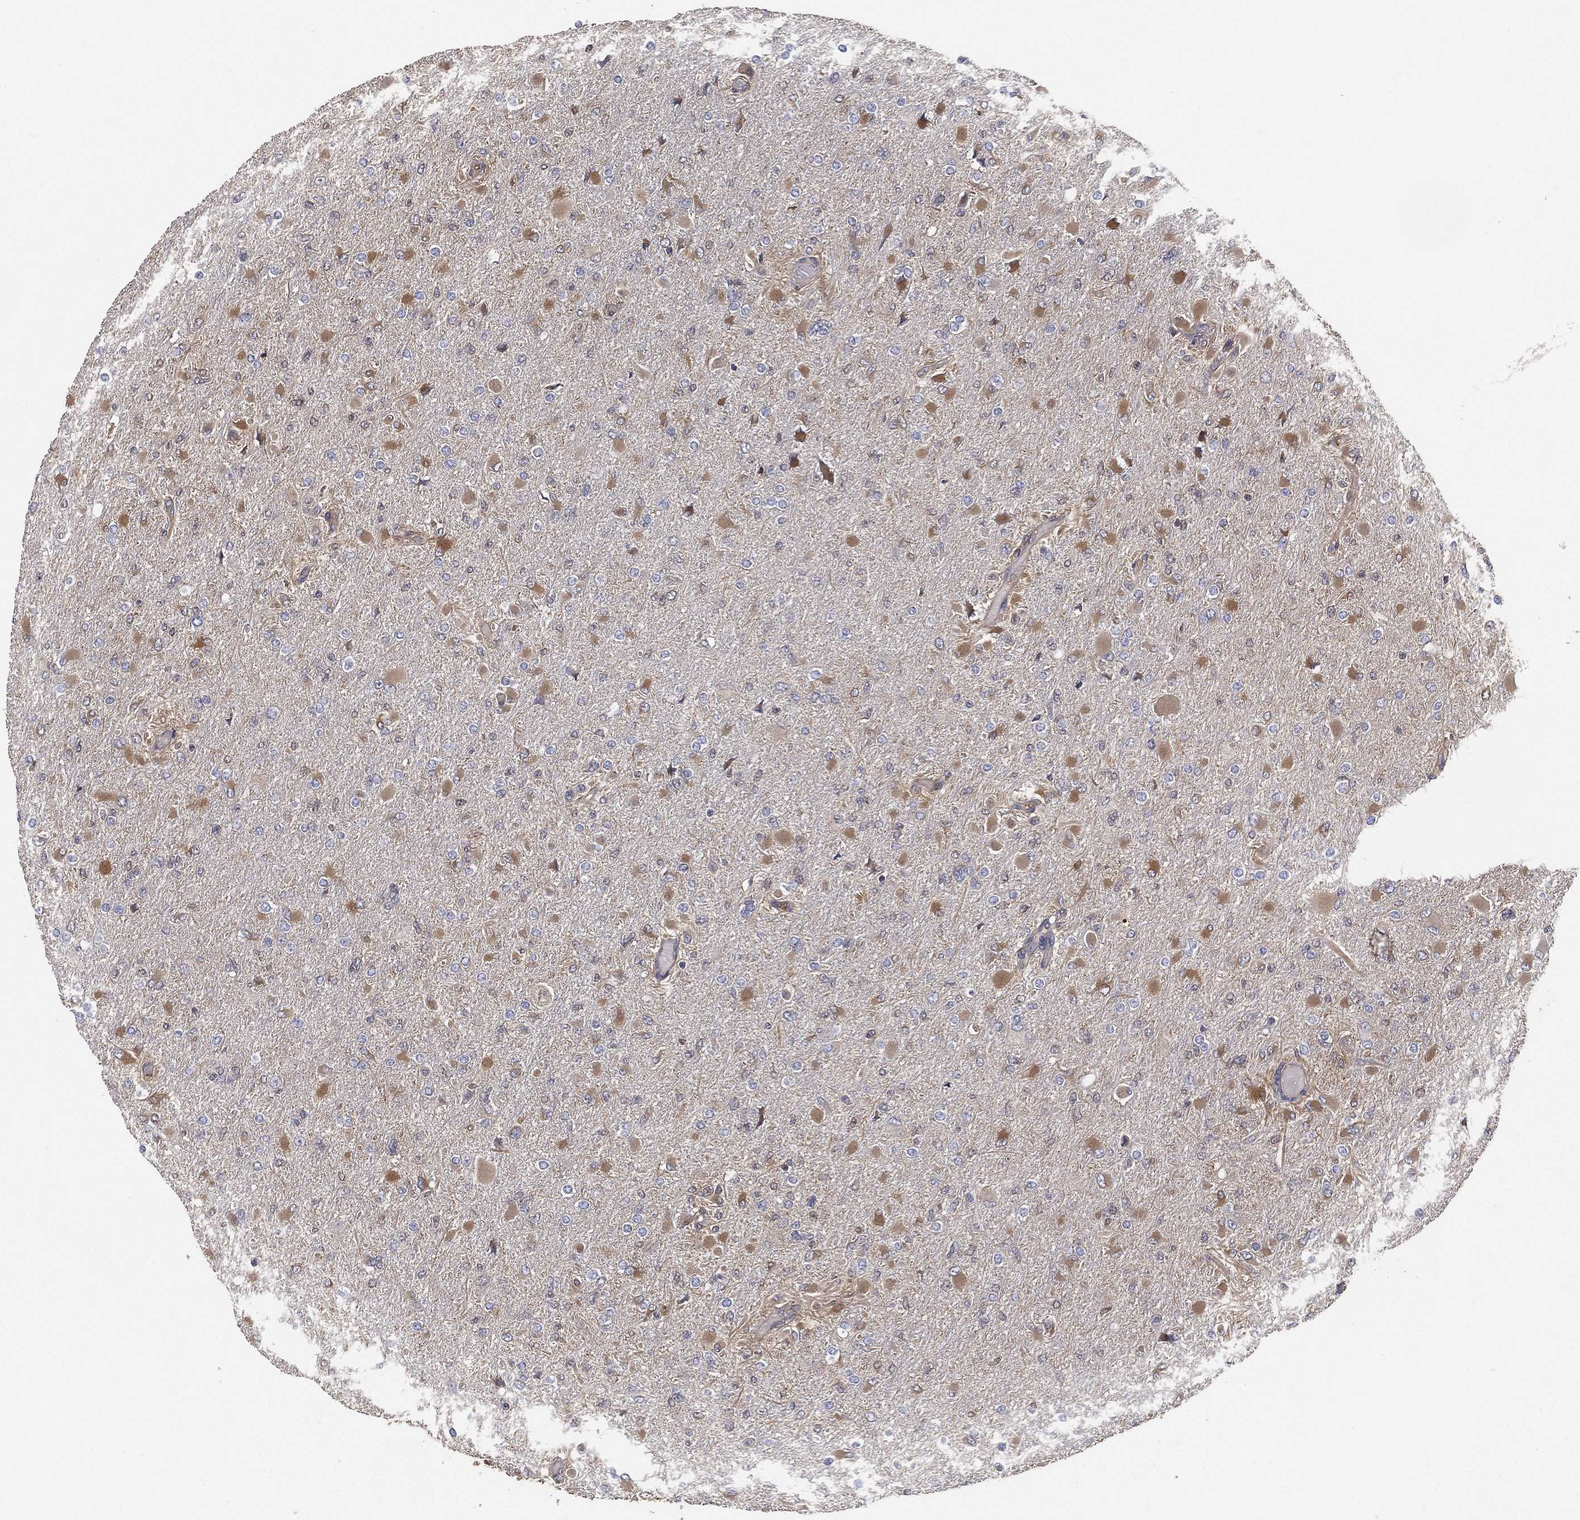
{"staining": {"intensity": "moderate", "quantity": "<25%", "location": "cytoplasmic/membranous"}, "tissue": "glioma", "cell_type": "Tumor cells", "image_type": "cancer", "snomed": [{"axis": "morphology", "description": "Glioma, malignant, High grade"}, {"axis": "topography", "description": "Cerebral cortex"}], "caption": "High-magnification brightfield microscopy of glioma stained with DAB (3,3'-diaminobenzidine) (brown) and counterstained with hematoxylin (blue). tumor cells exhibit moderate cytoplasmic/membranous positivity is seen in about<25% of cells.", "gene": "PSMG4", "patient": {"sex": "female", "age": 36}}